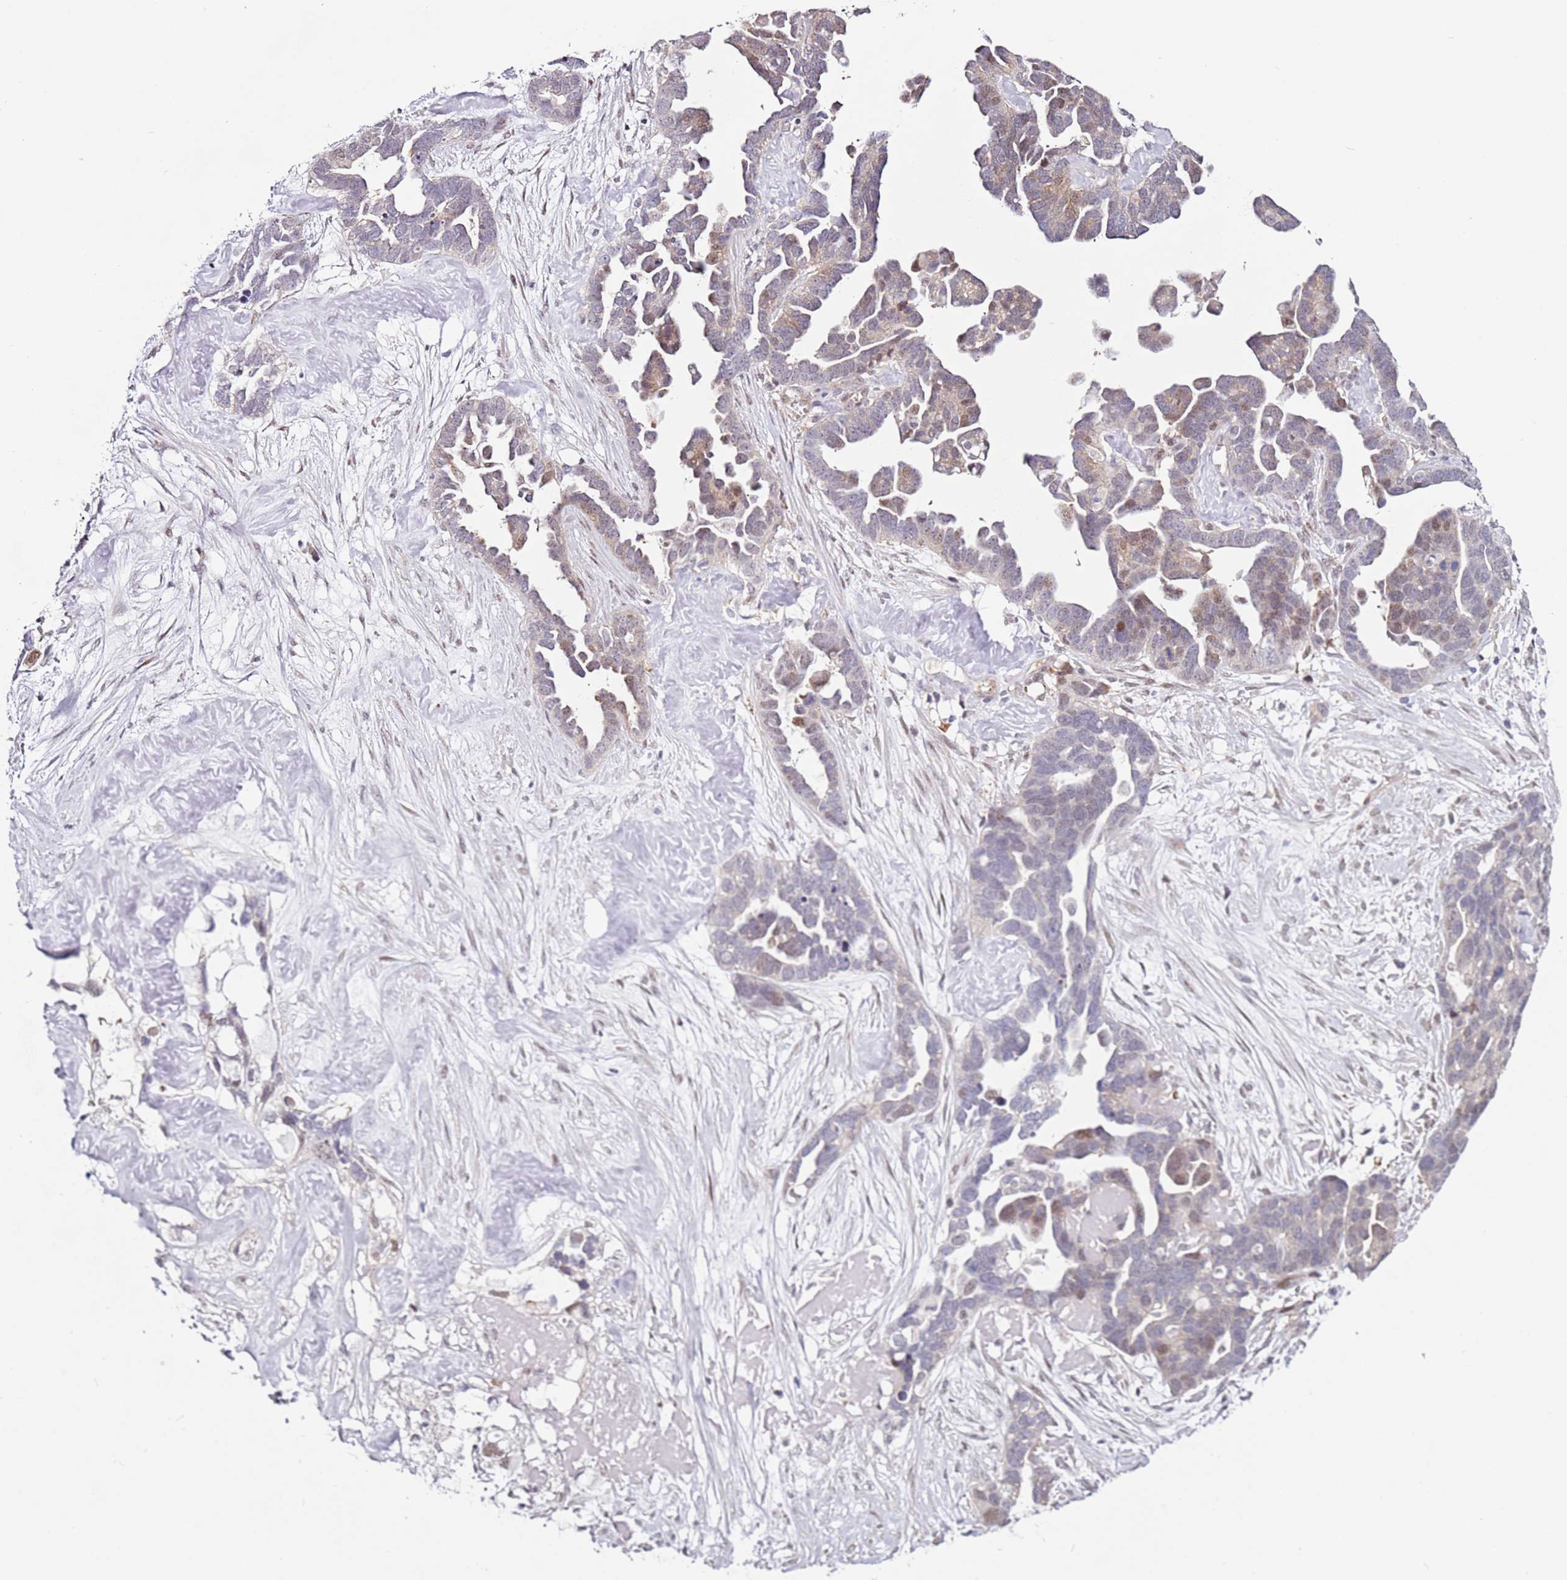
{"staining": {"intensity": "moderate", "quantity": "<25%", "location": "nuclear"}, "tissue": "ovarian cancer", "cell_type": "Tumor cells", "image_type": "cancer", "snomed": [{"axis": "morphology", "description": "Cystadenocarcinoma, serous, NOS"}, {"axis": "topography", "description": "Ovary"}], "caption": "Immunohistochemistry (IHC) histopathology image of neoplastic tissue: ovarian serous cystadenocarcinoma stained using IHC displays low levels of moderate protein expression localized specifically in the nuclear of tumor cells, appearing as a nuclear brown color.", "gene": "PSMD4", "patient": {"sex": "female", "age": 54}}